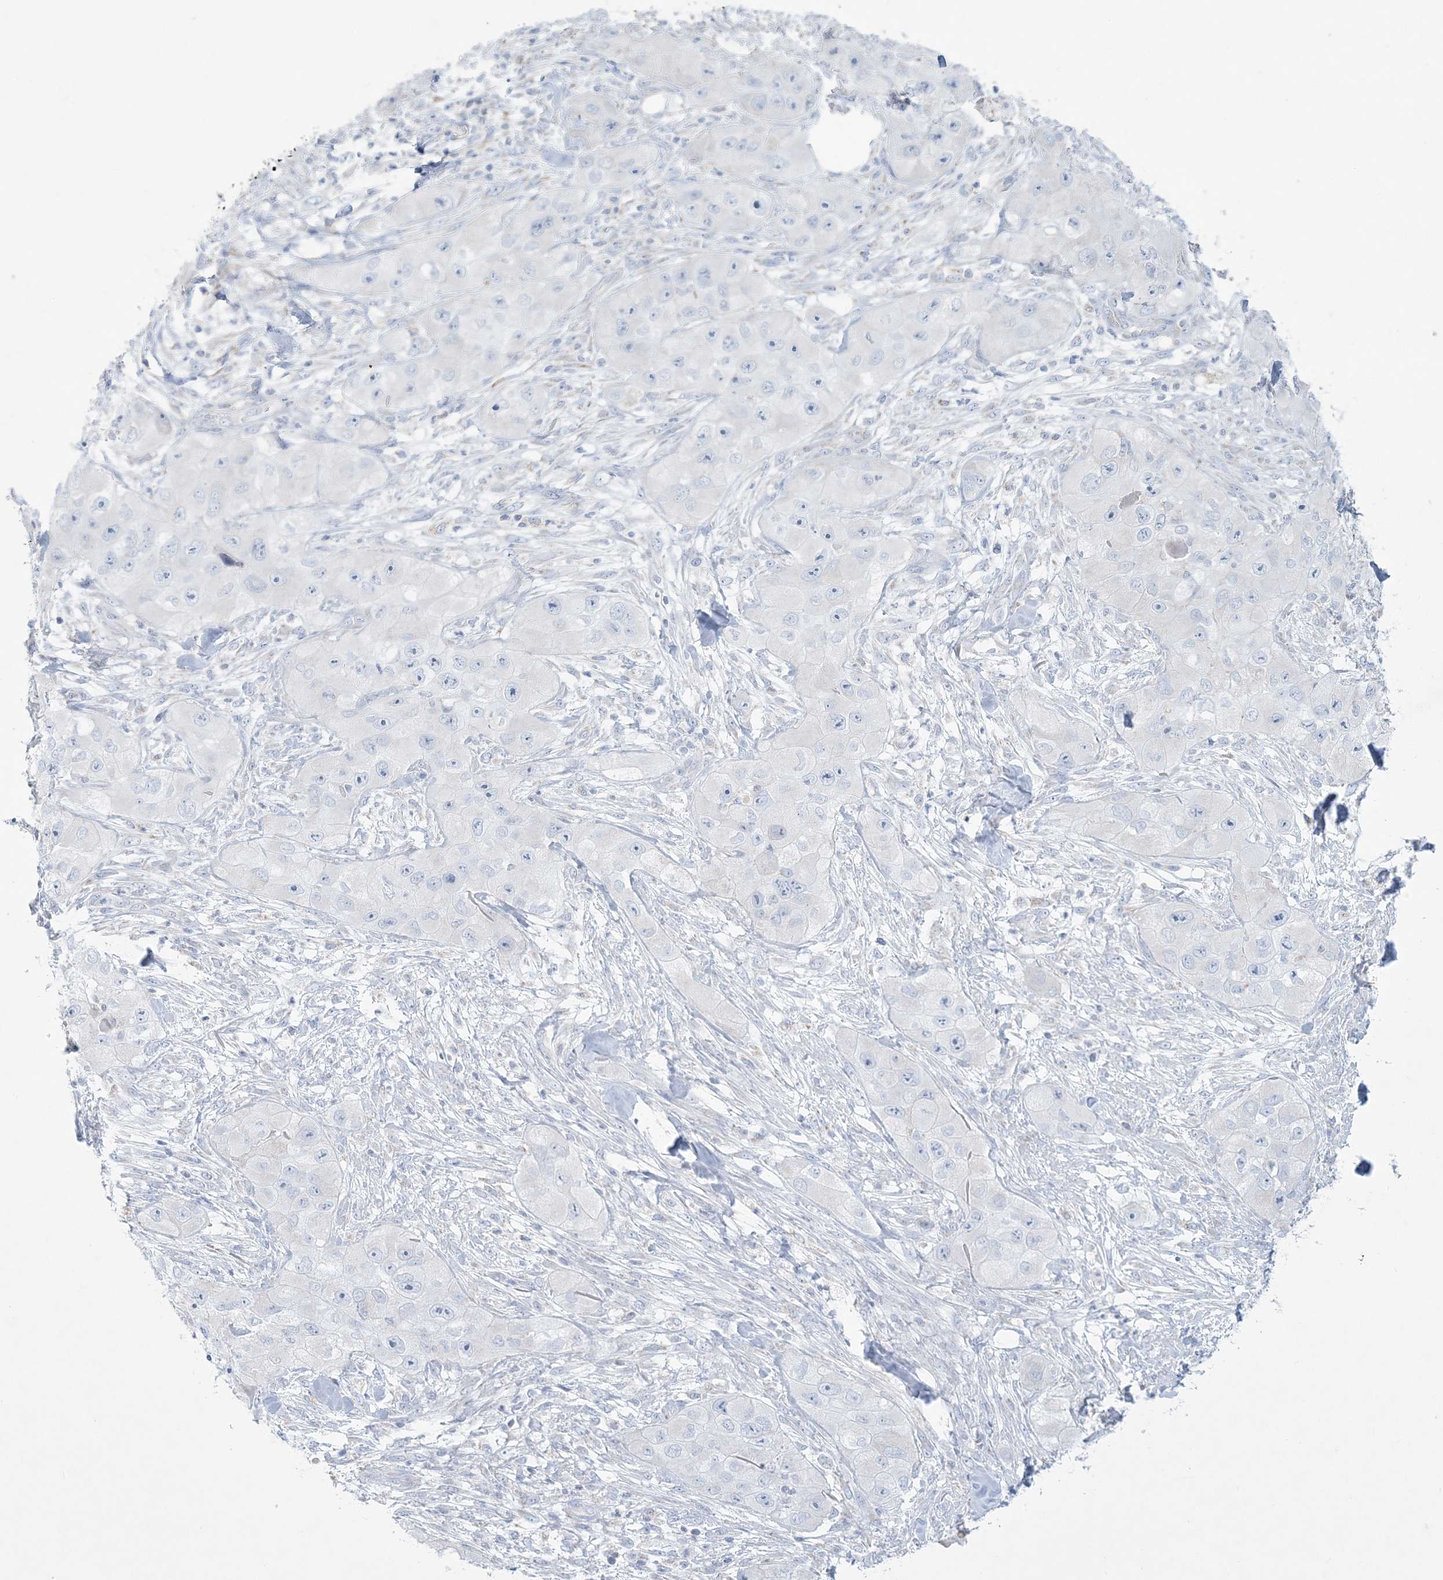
{"staining": {"intensity": "negative", "quantity": "none", "location": "none"}, "tissue": "skin cancer", "cell_type": "Tumor cells", "image_type": "cancer", "snomed": [{"axis": "morphology", "description": "Squamous cell carcinoma, NOS"}, {"axis": "topography", "description": "Skin"}, {"axis": "topography", "description": "Subcutis"}], "caption": "This is a histopathology image of IHC staining of skin squamous cell carcinoma, which shows no staining in tumor cells.", "gene": "TBC1D7", "patient": {"sex": "male", "age": 73}}